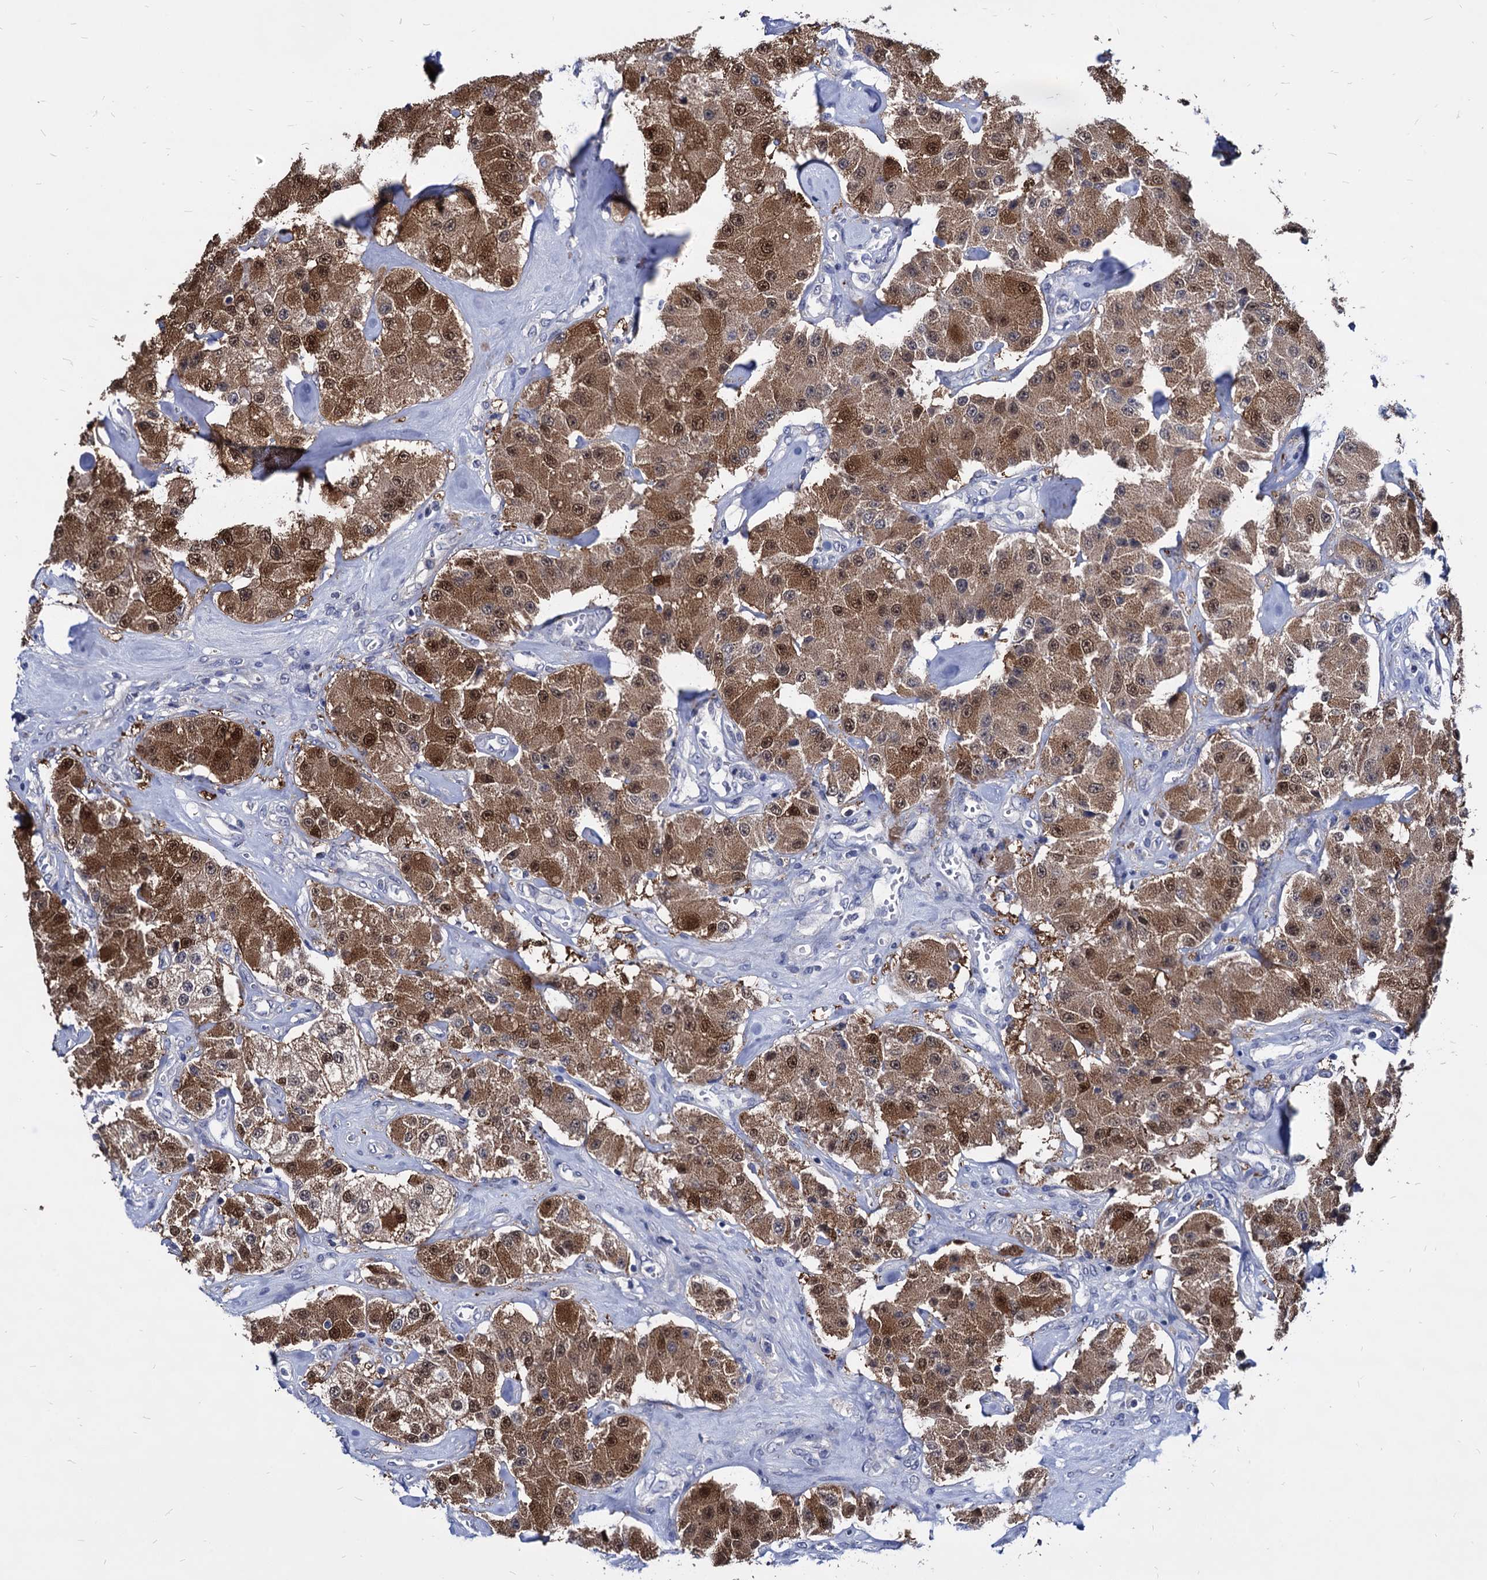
{"staining": {"intensity": "moderate", "quantity": ">75%", "location": "cytoplasmic/membranous,nuclear"}, "tissue": "carcinoid", "cell_type": "Tumor cells", "image_type": "cancer", "snomed": [{"axis": "morphology", "description": "Carcinoid, malignant, NOS"}, {"axis": "topography", "description": "Pancreas"}], "caption": "A high-resolution histopathology image shows immunohistochemistry (IHC) staining of carcinoid, which demonstrates moderate cytoplasmic/membranous and nuclear positivity in approximately >75% of tumor cells.", "gene": "ESD", "patient": {"sex": "male", "age": 41}}